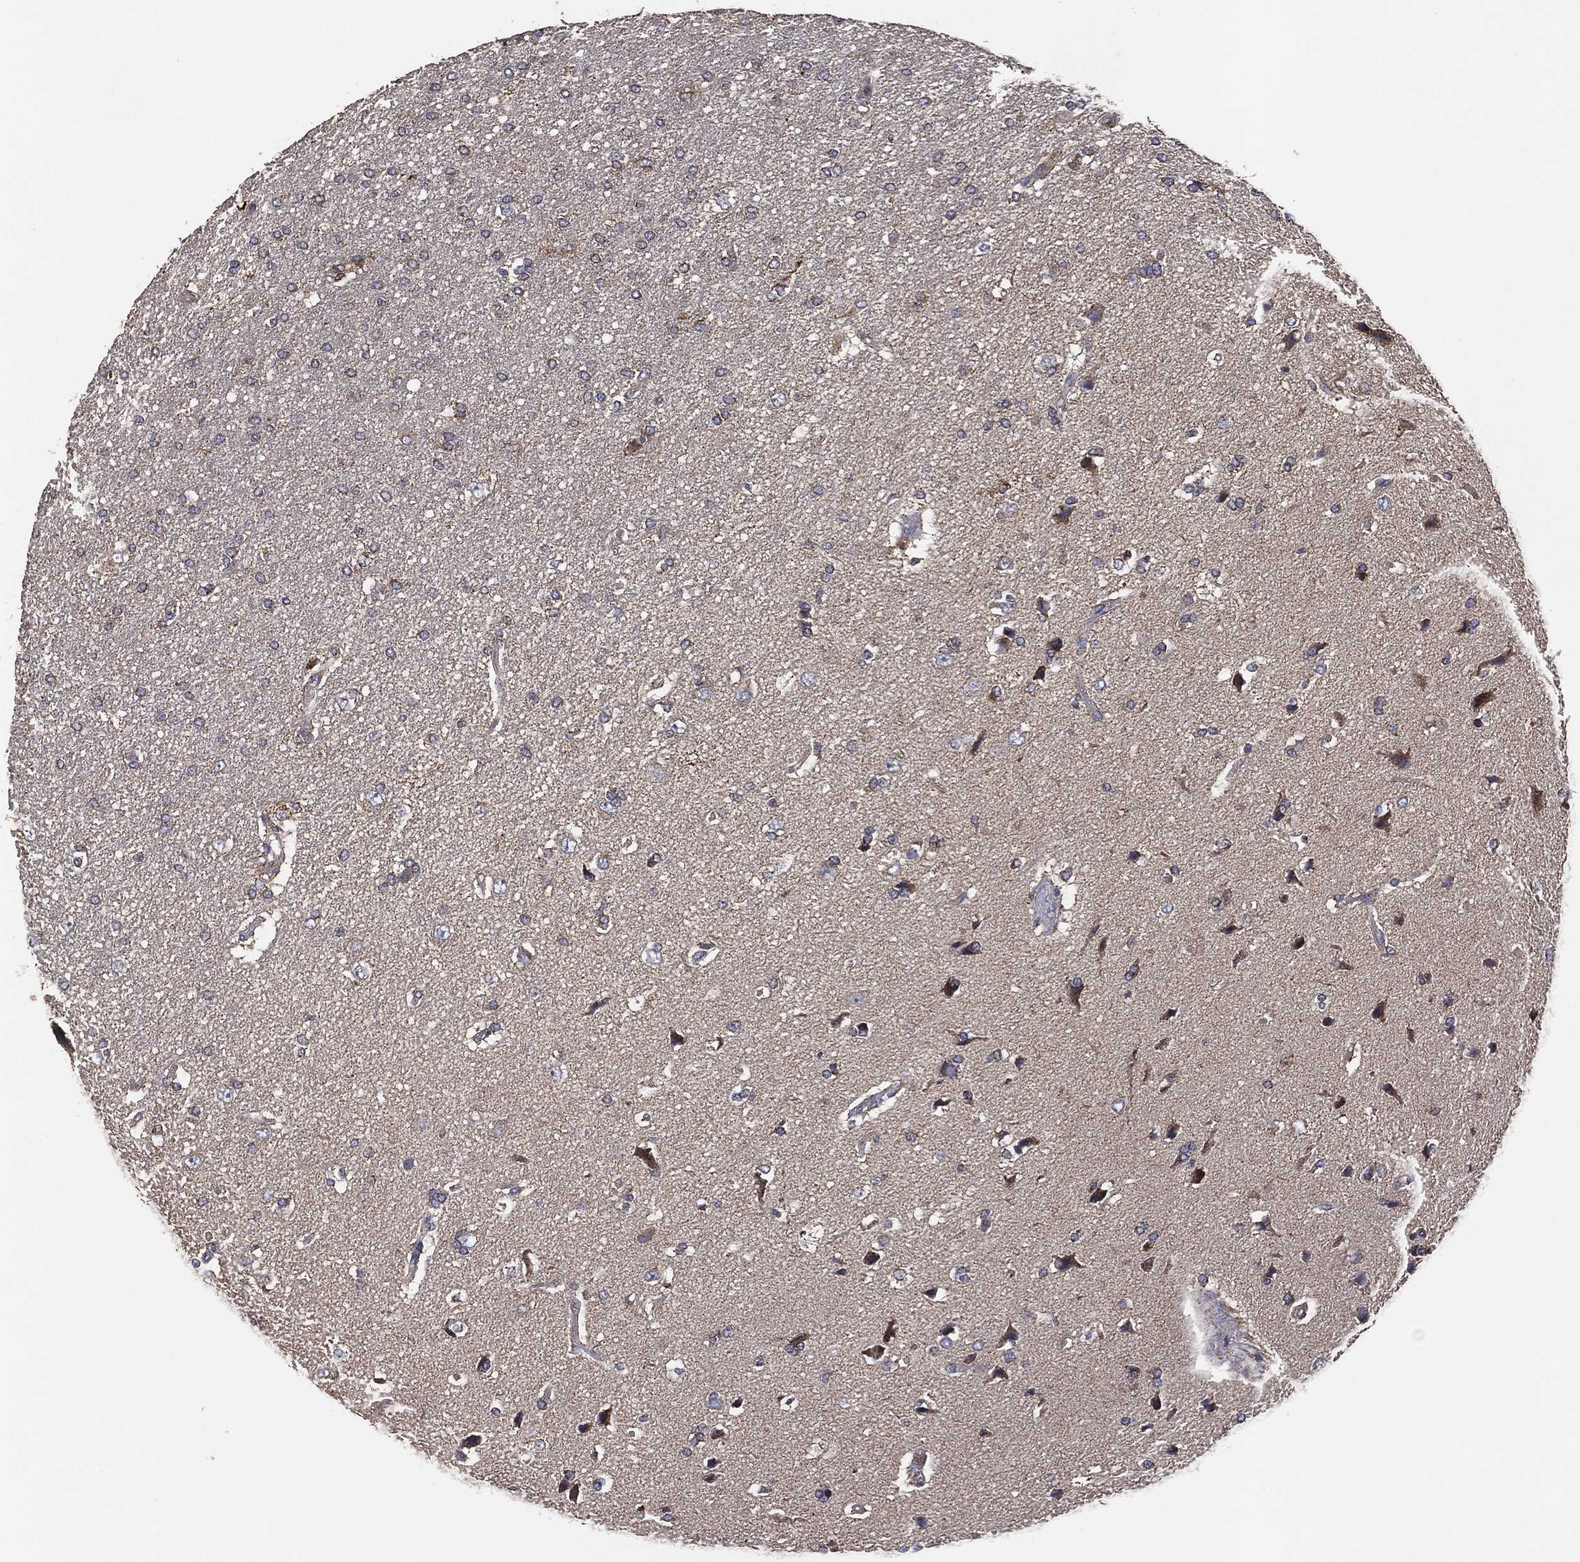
{"staining": {"intensity": "moderate", "quantity": "<25%", "location": "cytoplasmic/membranous"}, "tissue": "glioma", "cell_type": "Tumor cells", "image_type": "cancer", "snomed": [{"axis": "morphology", "description": "Glioma, malignant, High grade"}, {"axis": "topography", "description": "Brain"}], "caption": "This micrograph reveals malignant high-grade glioma stained with immunohistochemistry to label a protein in brown. The cytoplasmic/membranous of tumor cells show moderate positivity for the protein. Nuclei are counter-stained blue.", "gene": "LIMD1", "patient": {"sex": "female", "age": 63}}